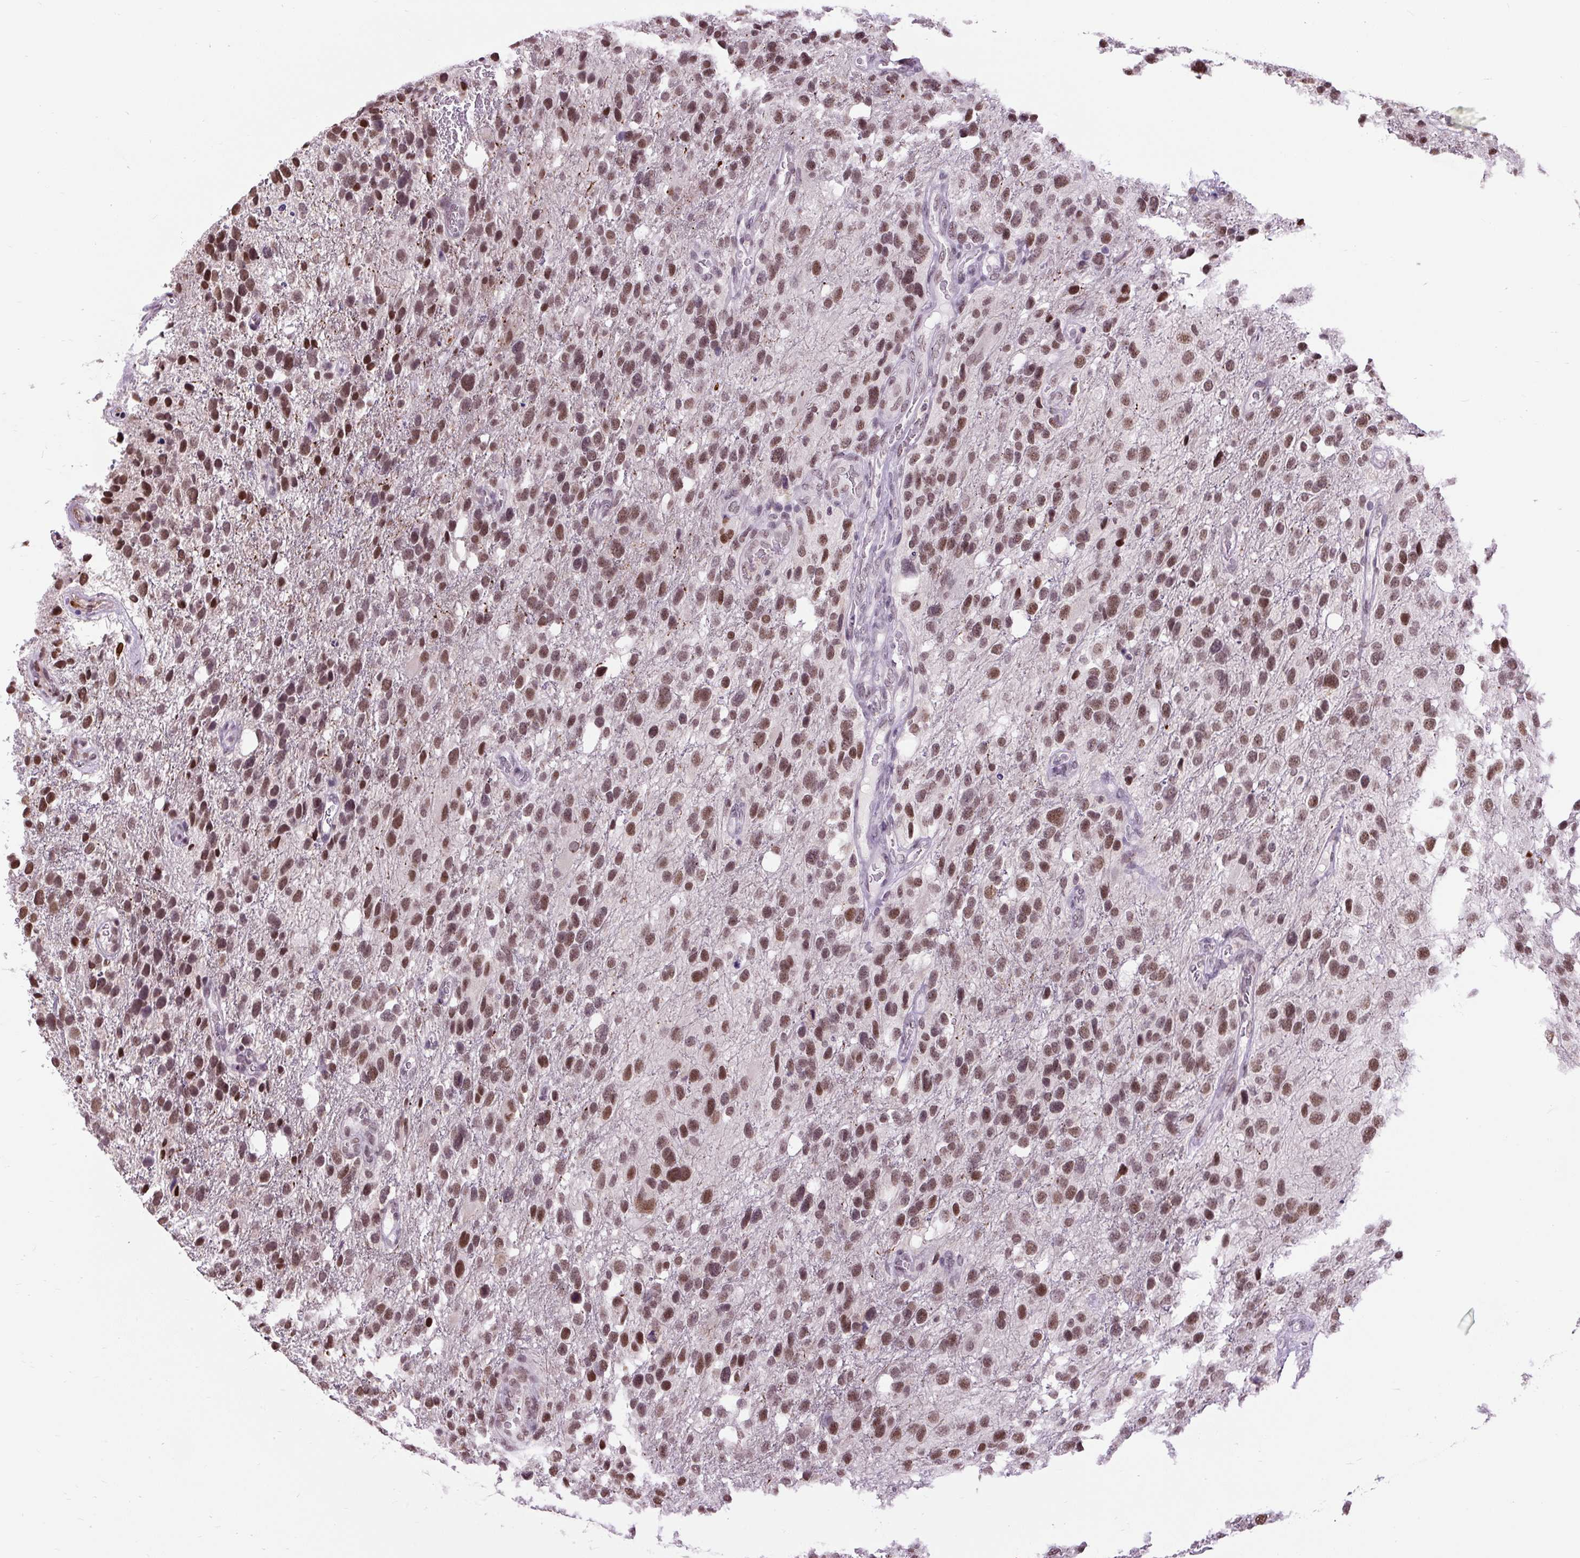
{"staining": {"intensity": "moderate", "quantity": ">75%", "location": "nuclear"}, "tissue": "glioma", "cell_type": "Tumor cells", "image_type": "cancer", "snomed": [{"axis": "morphology", "description": "Glioma, malignant, High grade"}, {"axis": "topography", "description": "Brain"}], "caption": "About >75% of tumor cells in human glioma reveal moderate nuclear protein positivity as visualized by brown immunohistochemical staining.", "gene": "ZNF672", "patient": {"sex": "female", "age": 58}}